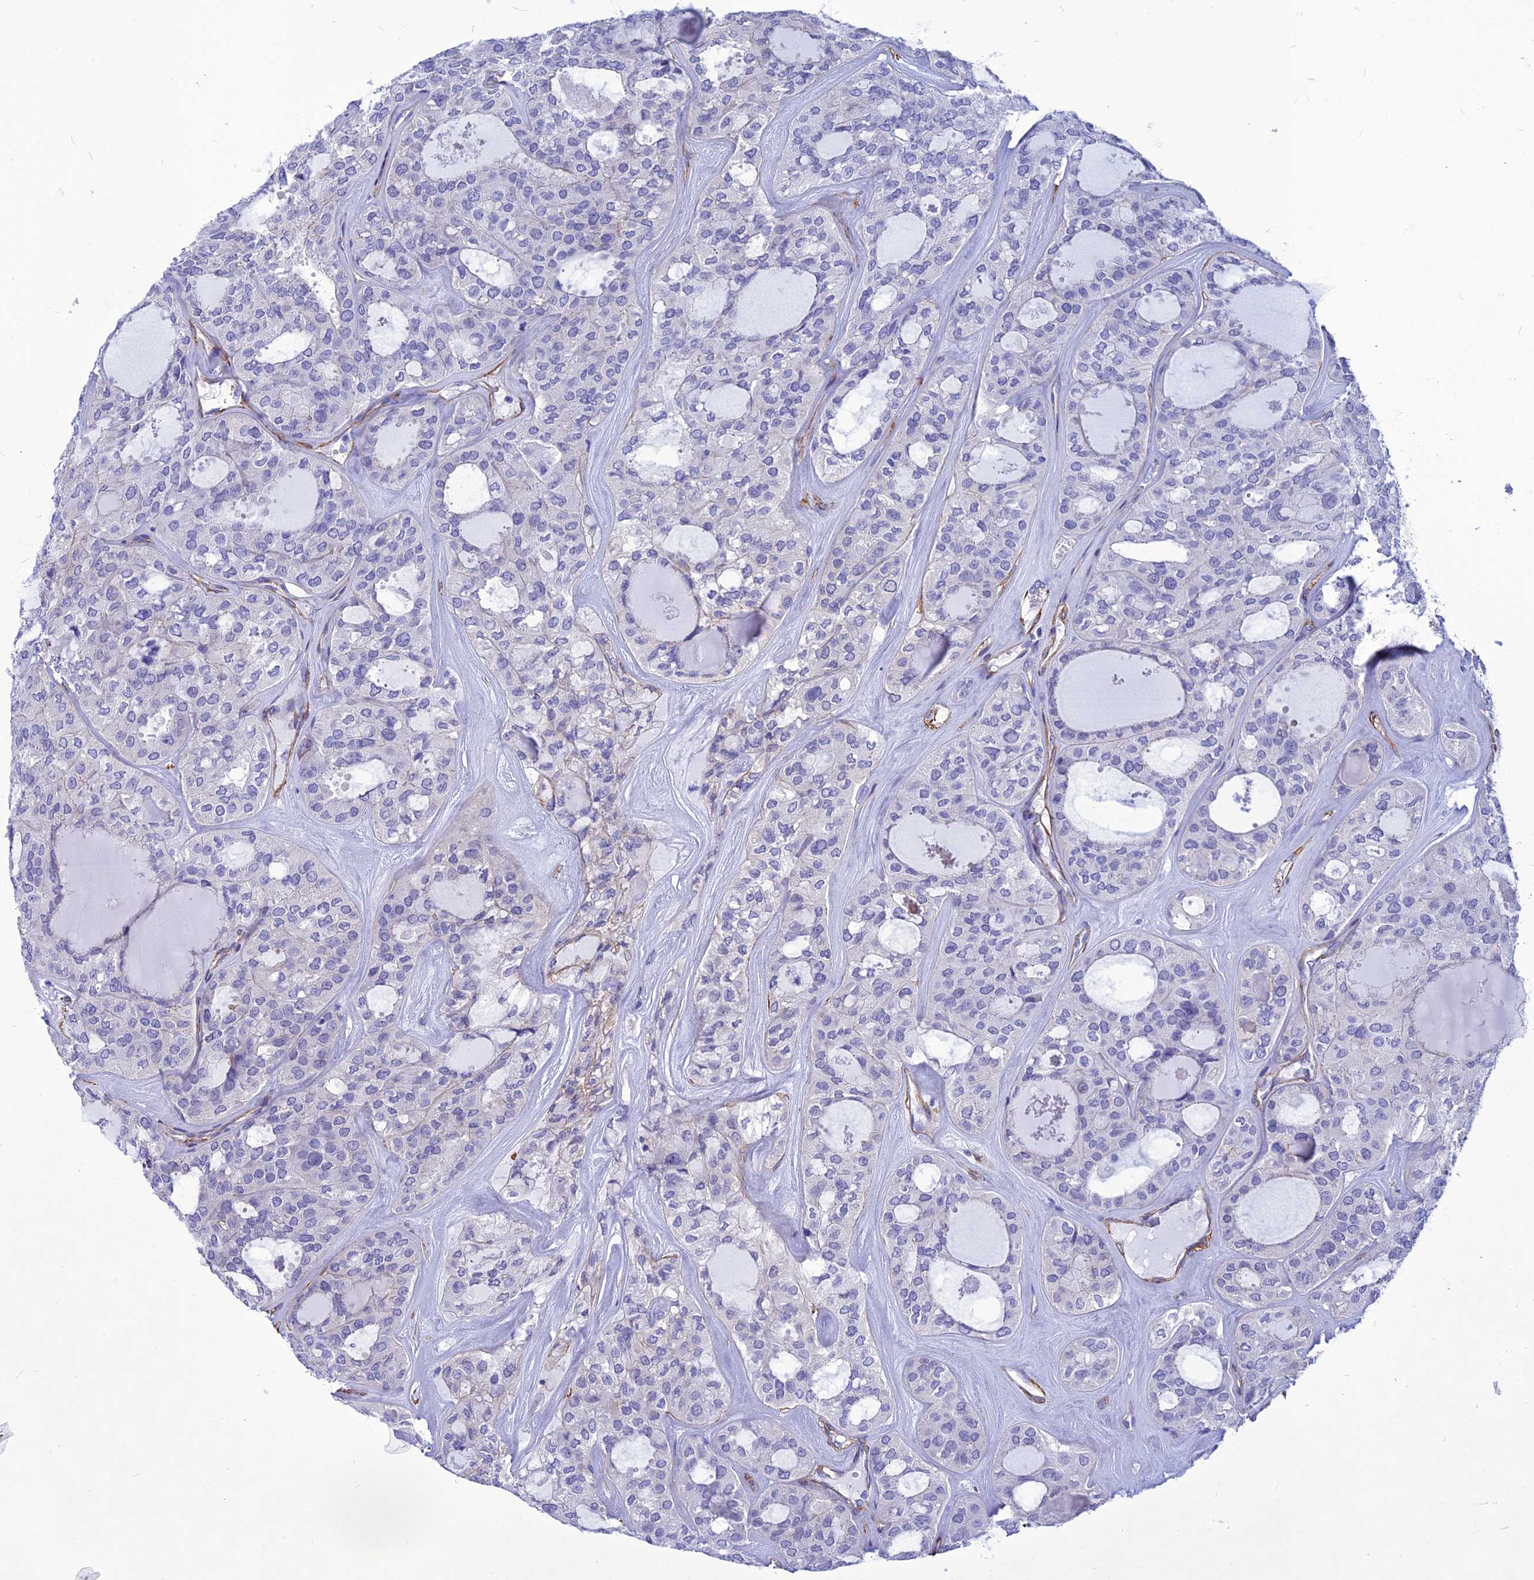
{"staining": {"intensity": "negative", "quantity": "none", "location": "none"}, "tissue": "thyroid cancer", "cell_type": "Tumor cells", "image_type": "cancer", "snomed": [{"axis": "morphology", "description": "Follicular adenoma carcinoma, NOS"}, {"axis": "topography", "description": "Thyroid gland"}], "caption": "Tumor cells are negative for brown protein staining in thyroid follicular adenoma carcinoma.", "gene": "NKD1", "patient": {"sex": "male", "age": 75}}